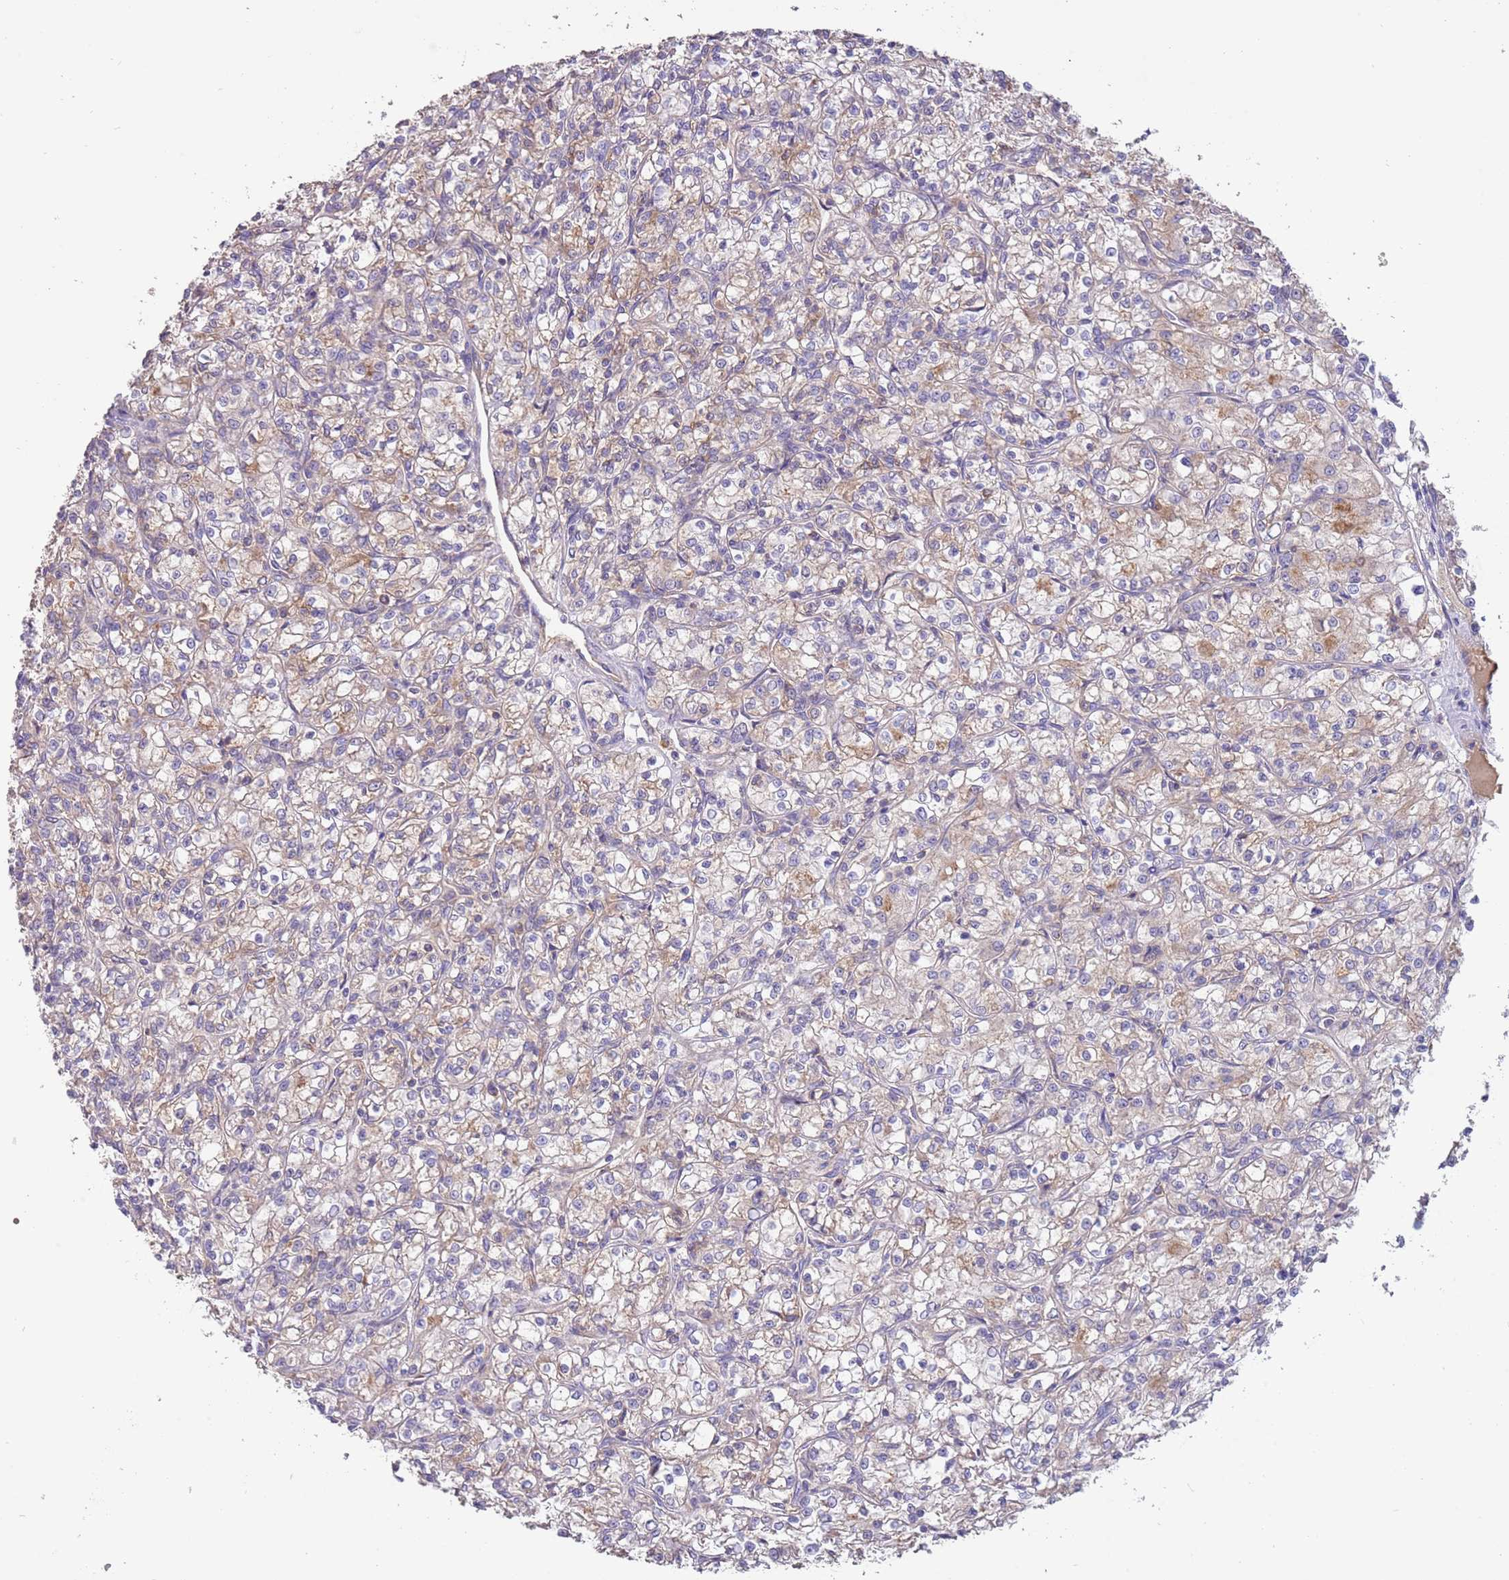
{"staining": {"intensity": "weak", "quantity": "<25%", "location": "cytoplasmic/membranous"}, "tissue": "renal cancer", "cell_type": "Tumor cells", "image_type": "cancer", "snomed": [{"axis": "morphology", "description": "Adenocarcinoma, NOS"}, {"axis": "topography", "description": "Kidney"}], "caption": "Tumor cells show no significant protein staining in renal cancer. (DAB immunohistochemistry with hematoxylin counter stain).", "gene": "TRMO", "patient": {"sex": "female", "age": 59}}